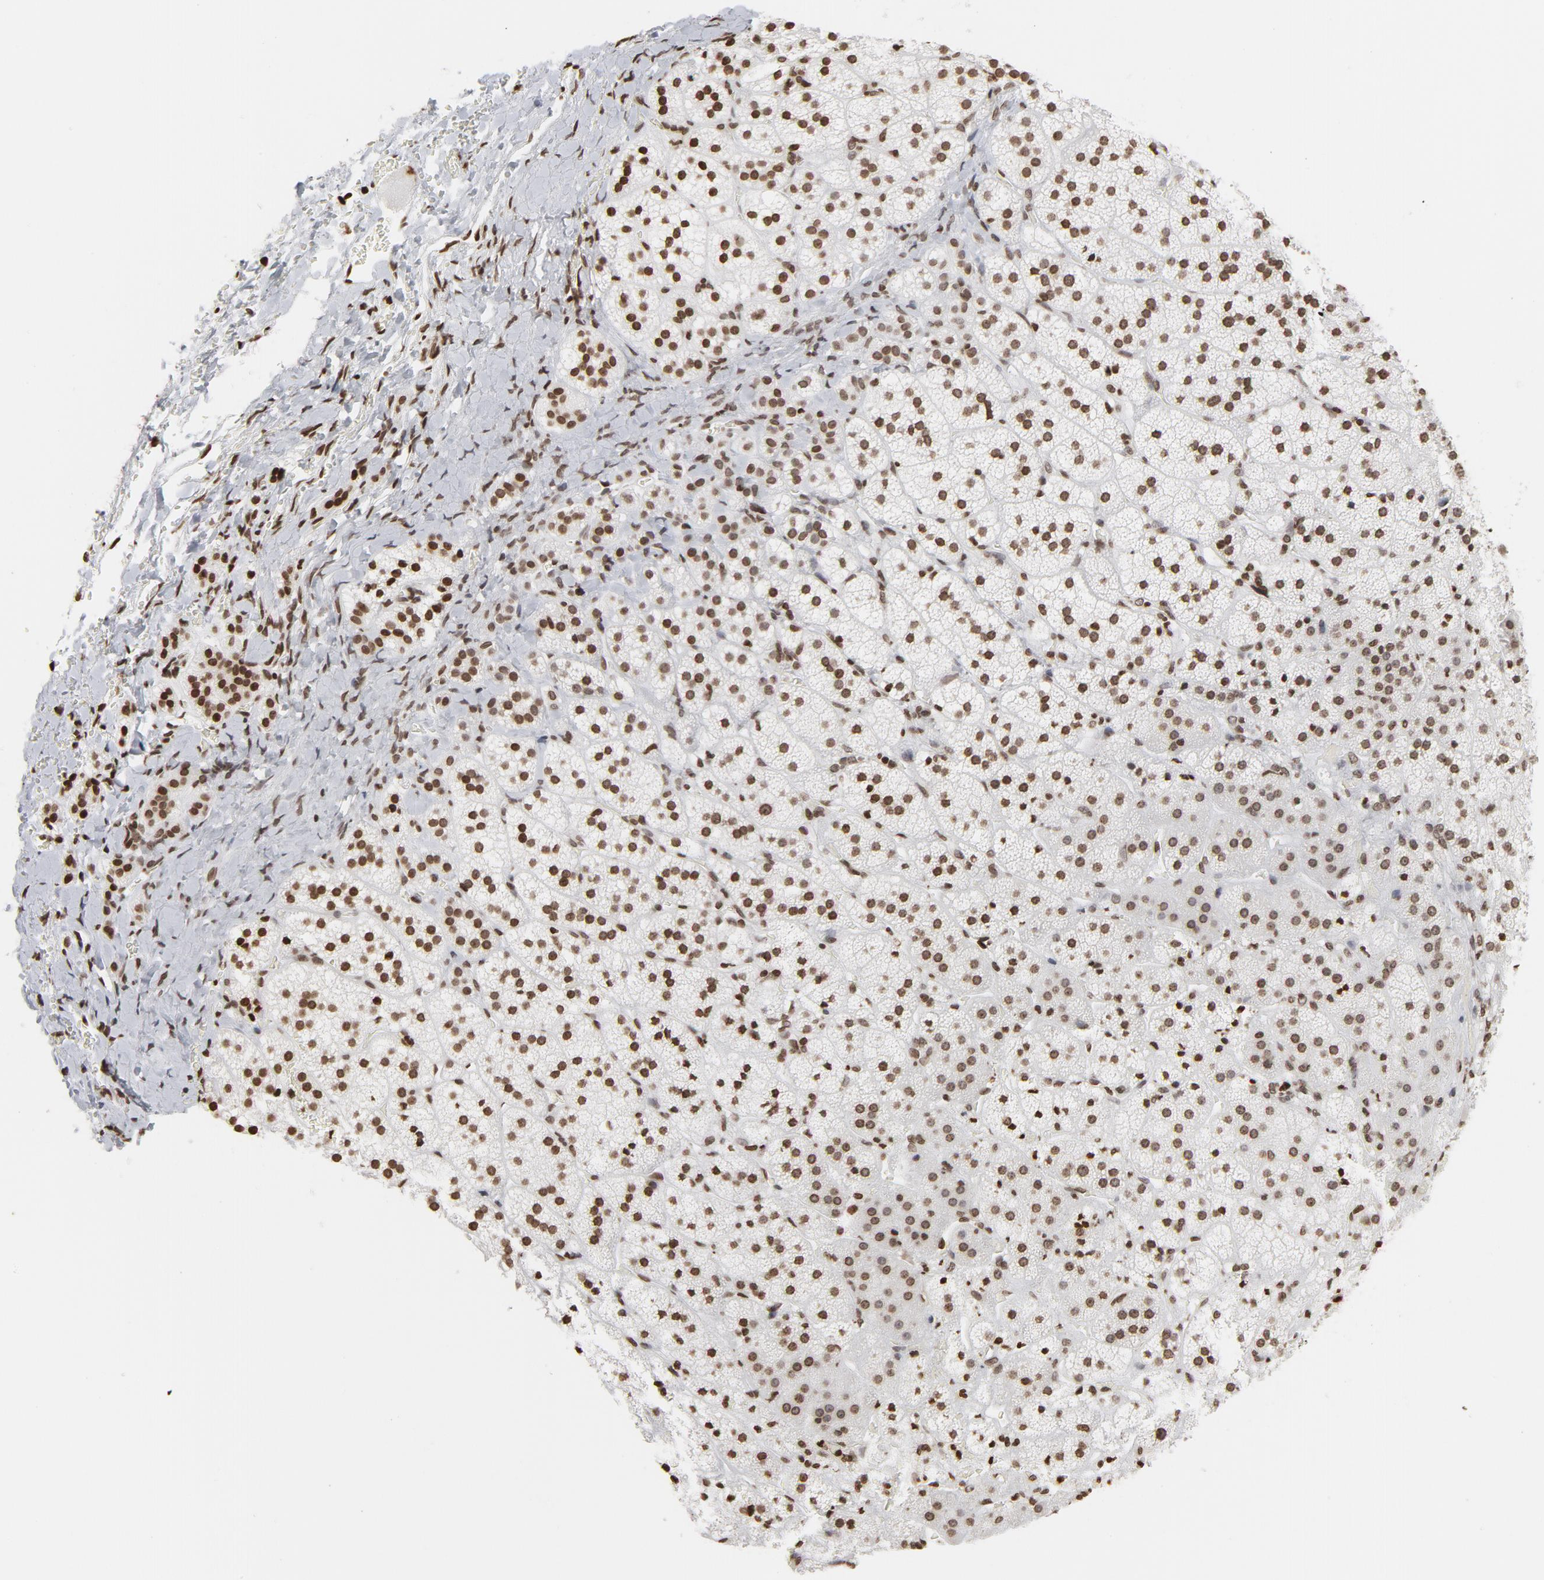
{"staining": {"intensity": "moderate", "quantity": ">75%", "location": "nuclear"}, "tissue": "adrenal gland", "cell_type": "Glandular cells", "image_type": "normal", "snomed": [{"axis": "morphology", "description": "Normal tissue, NOS"}, {"axis": "topography", "description": "Adrenal gland"}], "caption": "A high-resolution photomicrograph shows immunohistochemistry (IHC) staining of unremarkable adrenal gland, which demonstrates moderate nuclear staining in approximately >75% of glandular cells.", "gene": "H2AC12", "patient": {"sex": "female", "age": 44}}